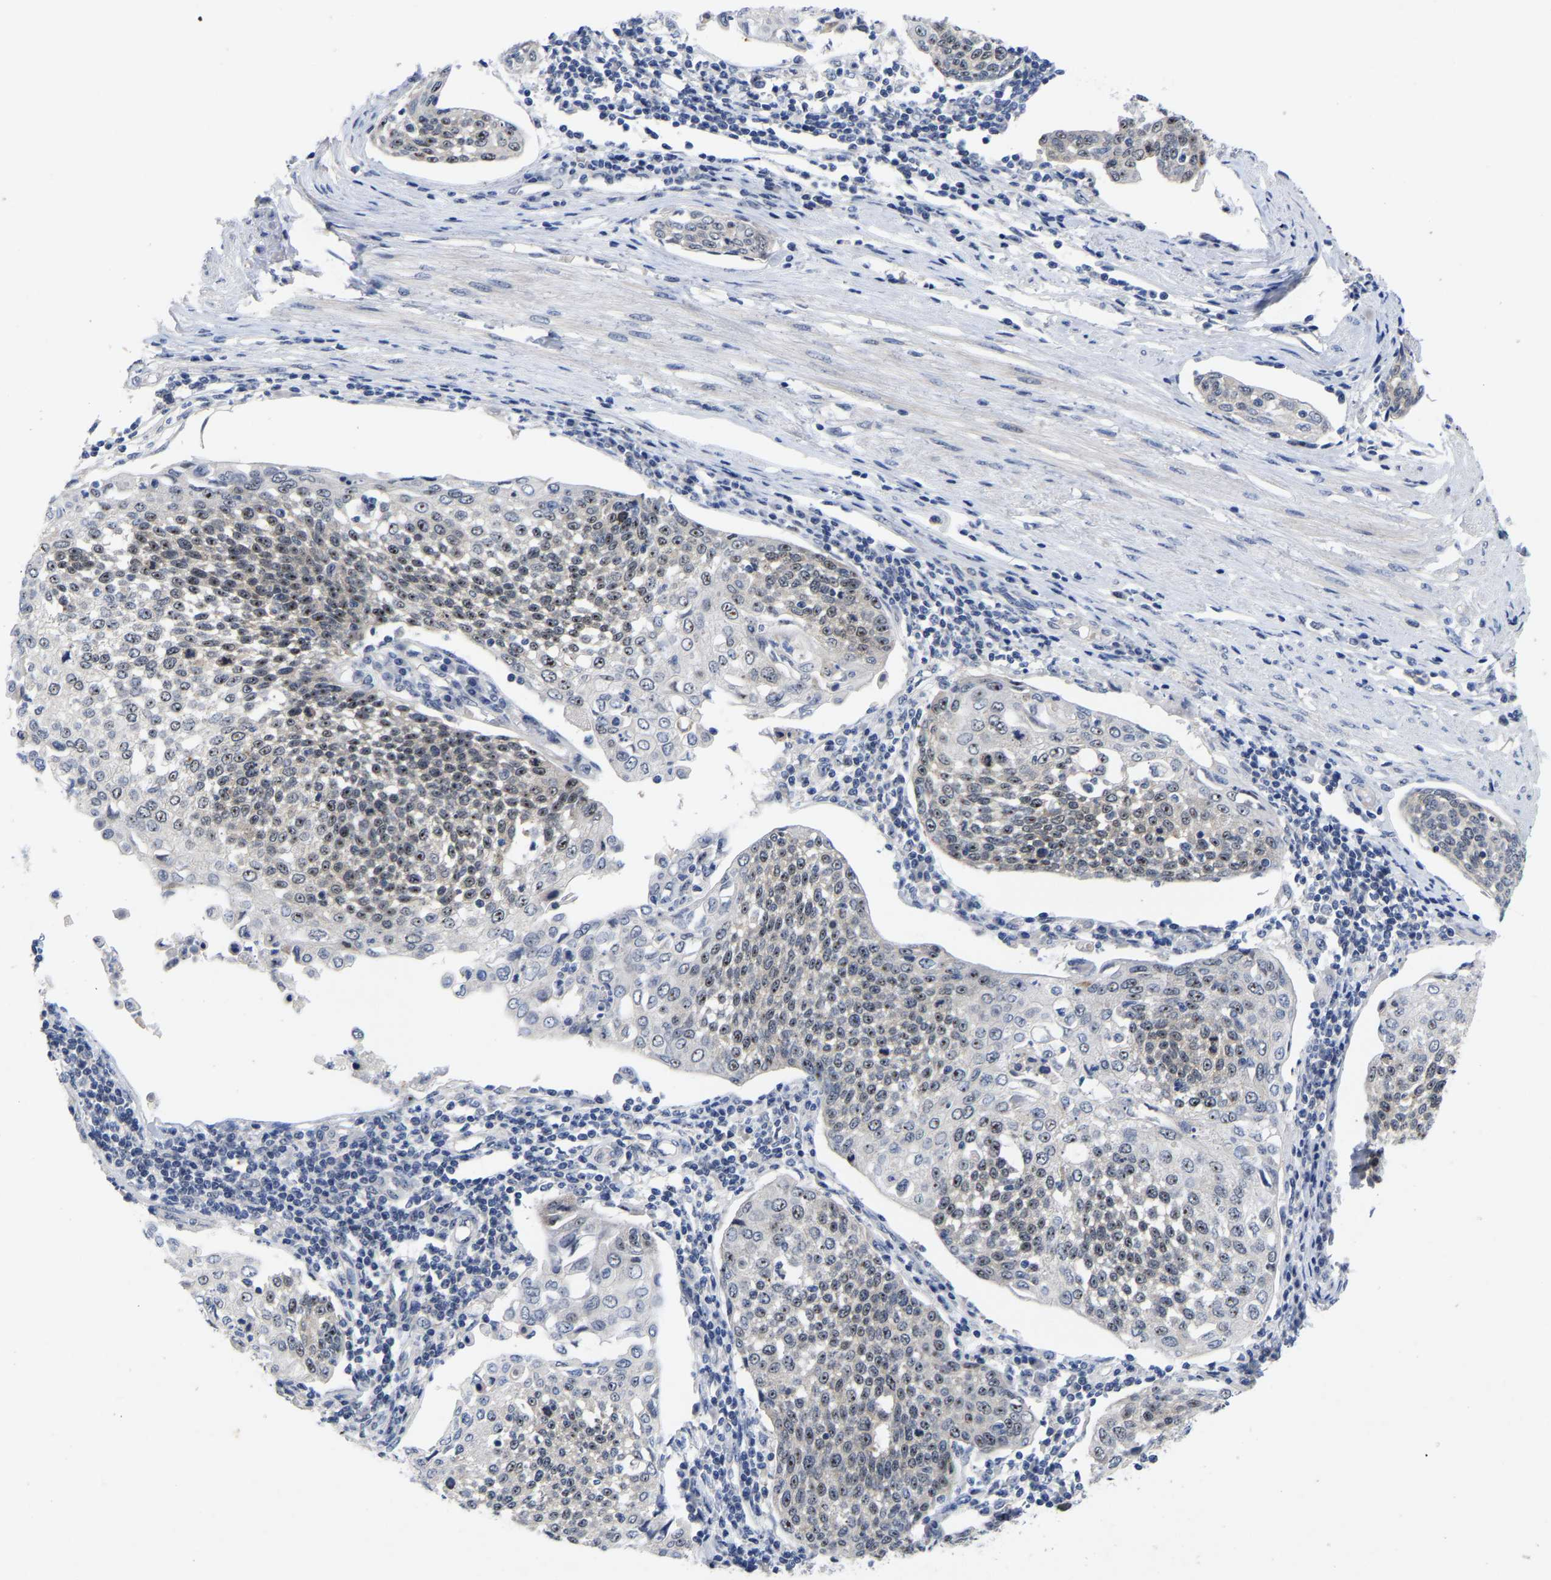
{"staining": {"intensity": "weak", "quantity": "25%-75%", "location": "nuclear"}, "tissue": "cervical cancer", "cell_type": "Tumor cells", "image_type": "cancer", "snomed": [{"axis": "morphology", "description": "Squamous cell carcinoma, NOS"}, {"axis": "topography", "description": "Cervix"}], "caption": "Protein expression analysis of human squamous cell carcinoma (cervical) reveals weak nuclear expression in approximately 25%-75% of tumor cells. (Stains: DAB (3,3'-diaminobenzidine) in brown, nuclei in blue, Microscopy: brightfield microscopy at high magnification).", "gene": "NLE1", "patient": {"sex": "female", "age": 34}}